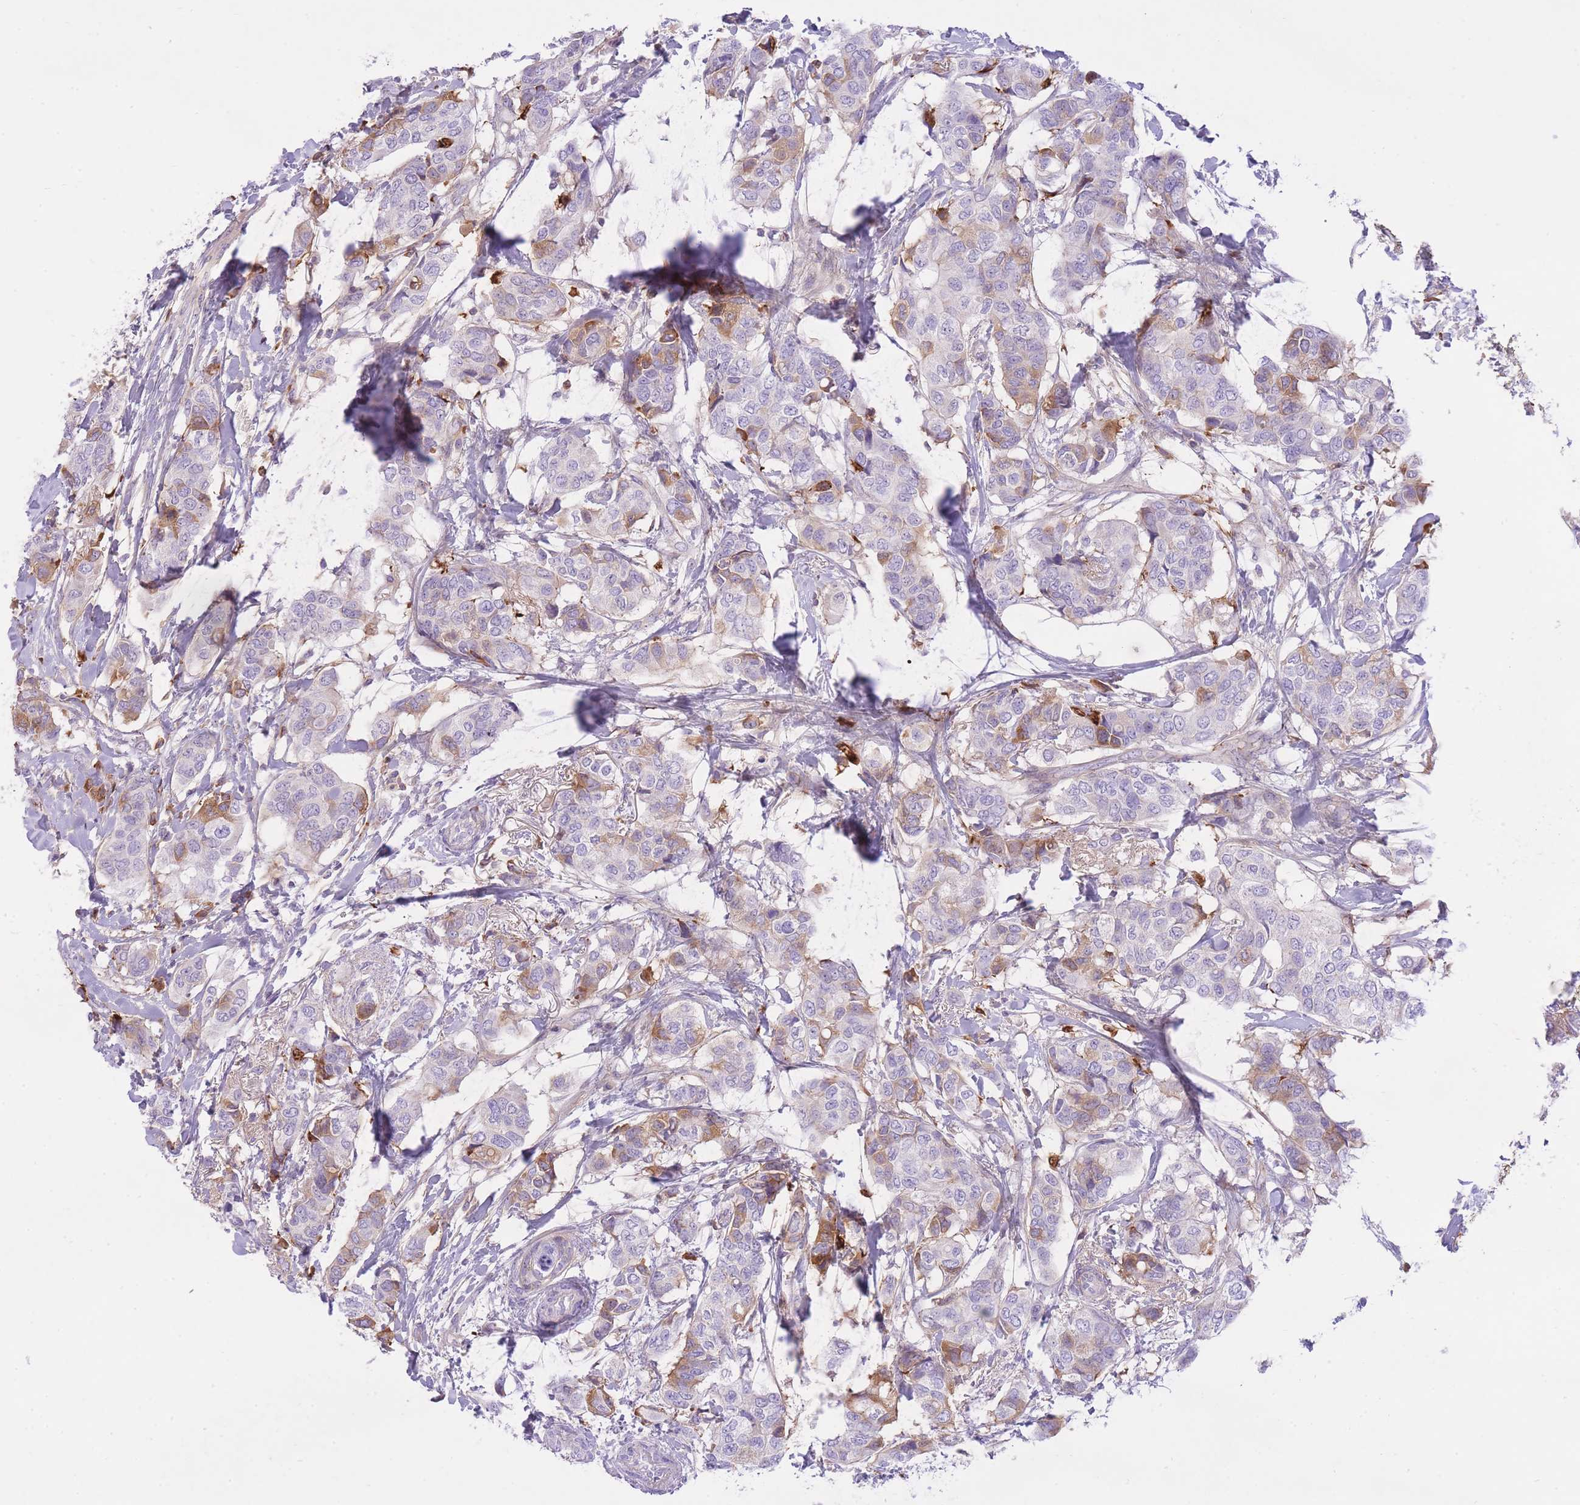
{"staining": {"intensity": "moderate", "quantity": "<25%", "location": "cytoplasmic/membranous"}, "tissue": "breast cancer", "cell_type": "Tumor cells", "image_type": "cancer", "snomed": [{"axis": "morphology", "description": "Lobular carcinoma"}, {"axis": "topography", "description": "Breast"}], "caption": "Protein expression analysis of breast cancer (lobular carcinoma) displays moderate cytoplasmic/membranous staining in about <25% of tumor cells.", "gene": "HRG", "patient": {"sex": "female", "age": 51}}